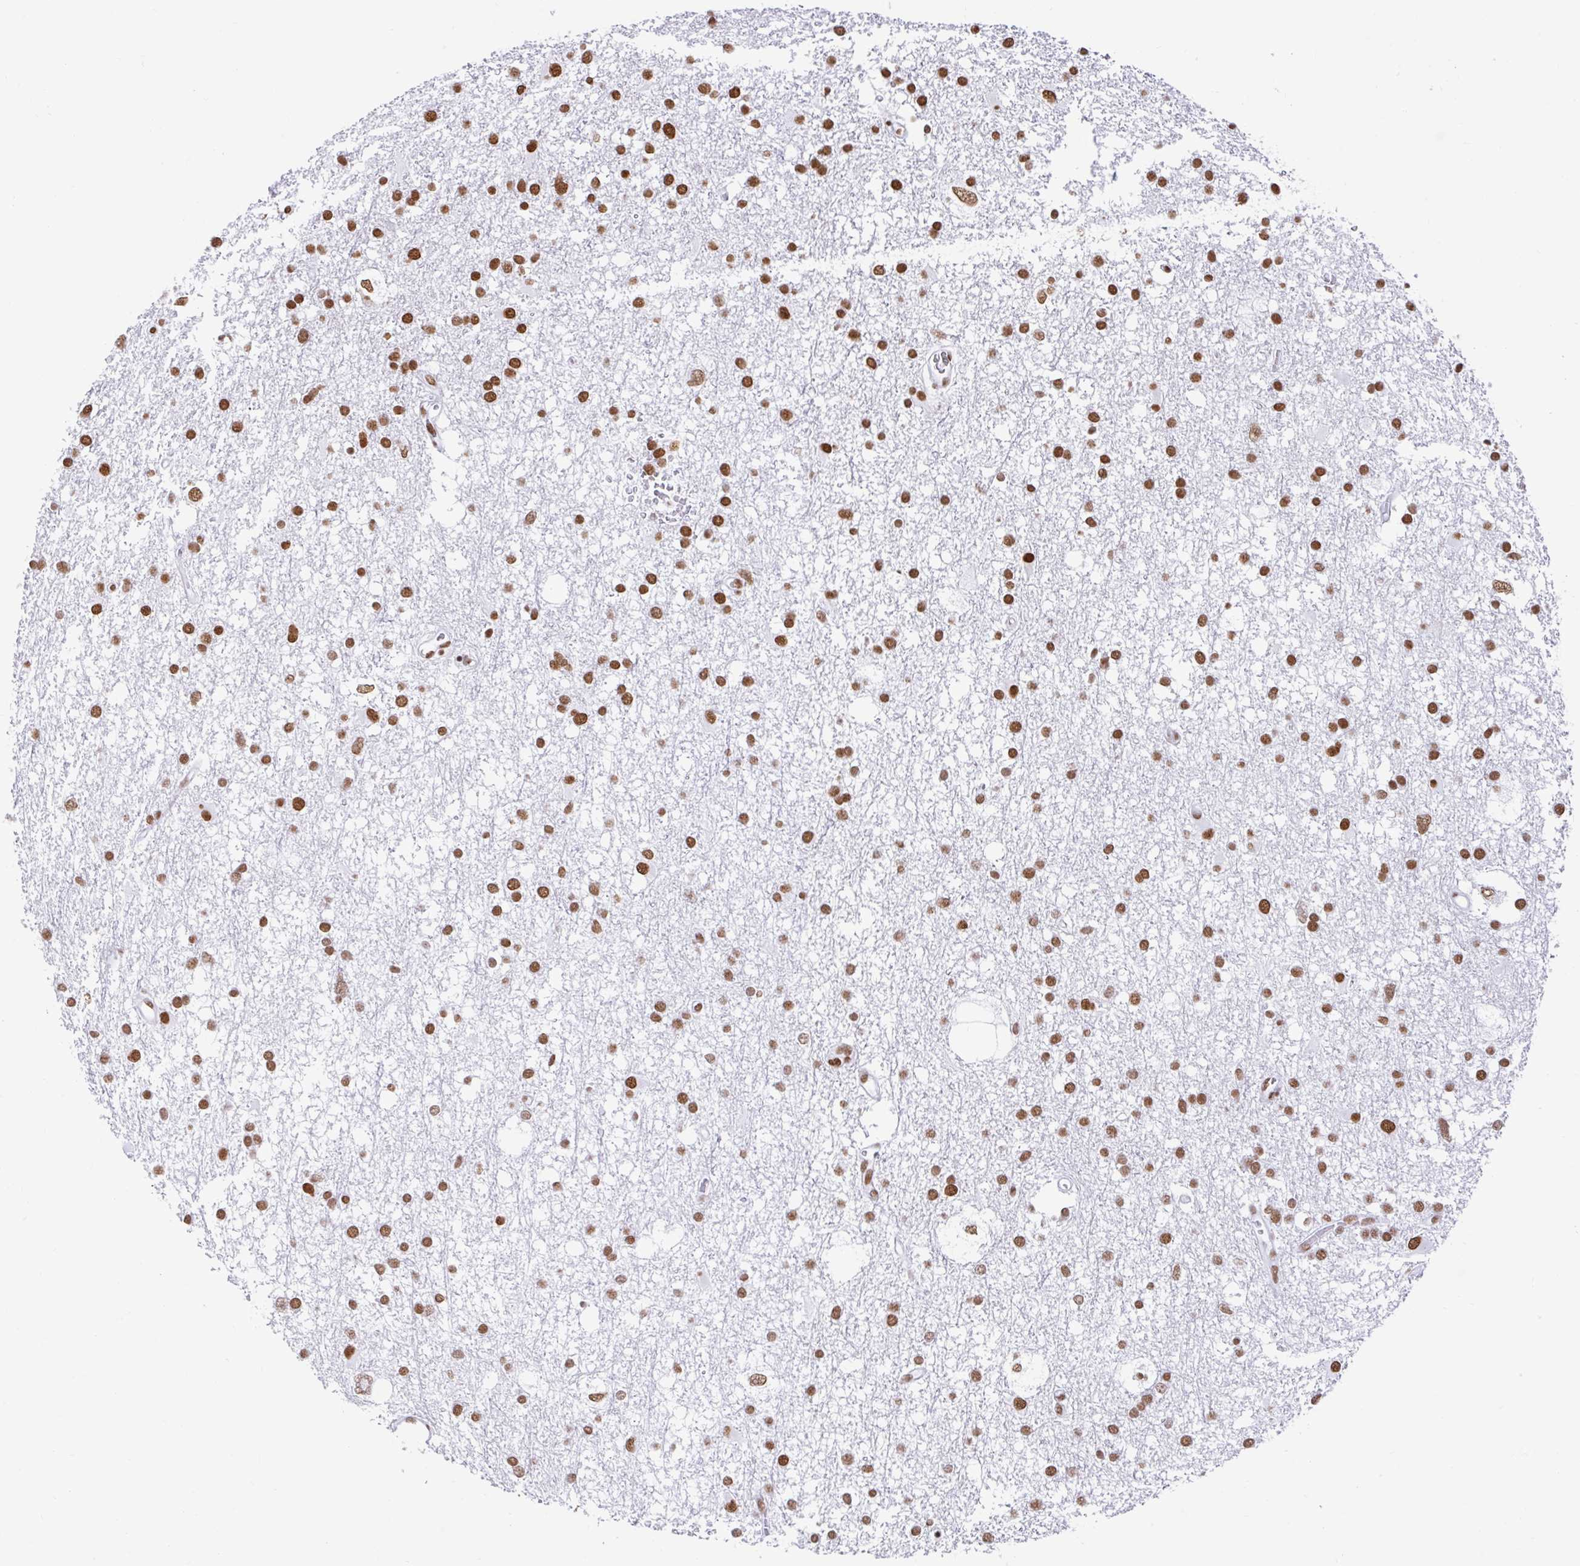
{"staining": {"intensity": "moderate", "quantity": ">75%", "location": "nuclear"}, "tissue": "glioma", "cell_type": "Tumor cells", "image_type": "cancer", "snomed": [{"axis": "morphology", "description": "Glioma, malignant, High grade"}, {"axis": "topography", "description": "Brain"}], "caption": "Protein positivity by immunohistochemistry shows moderate nuclear positivity in approximately >75% of tumor cells in glioma.", "gene": "KHDRBS1", "patient": {"sex": "male", "age": 61}}